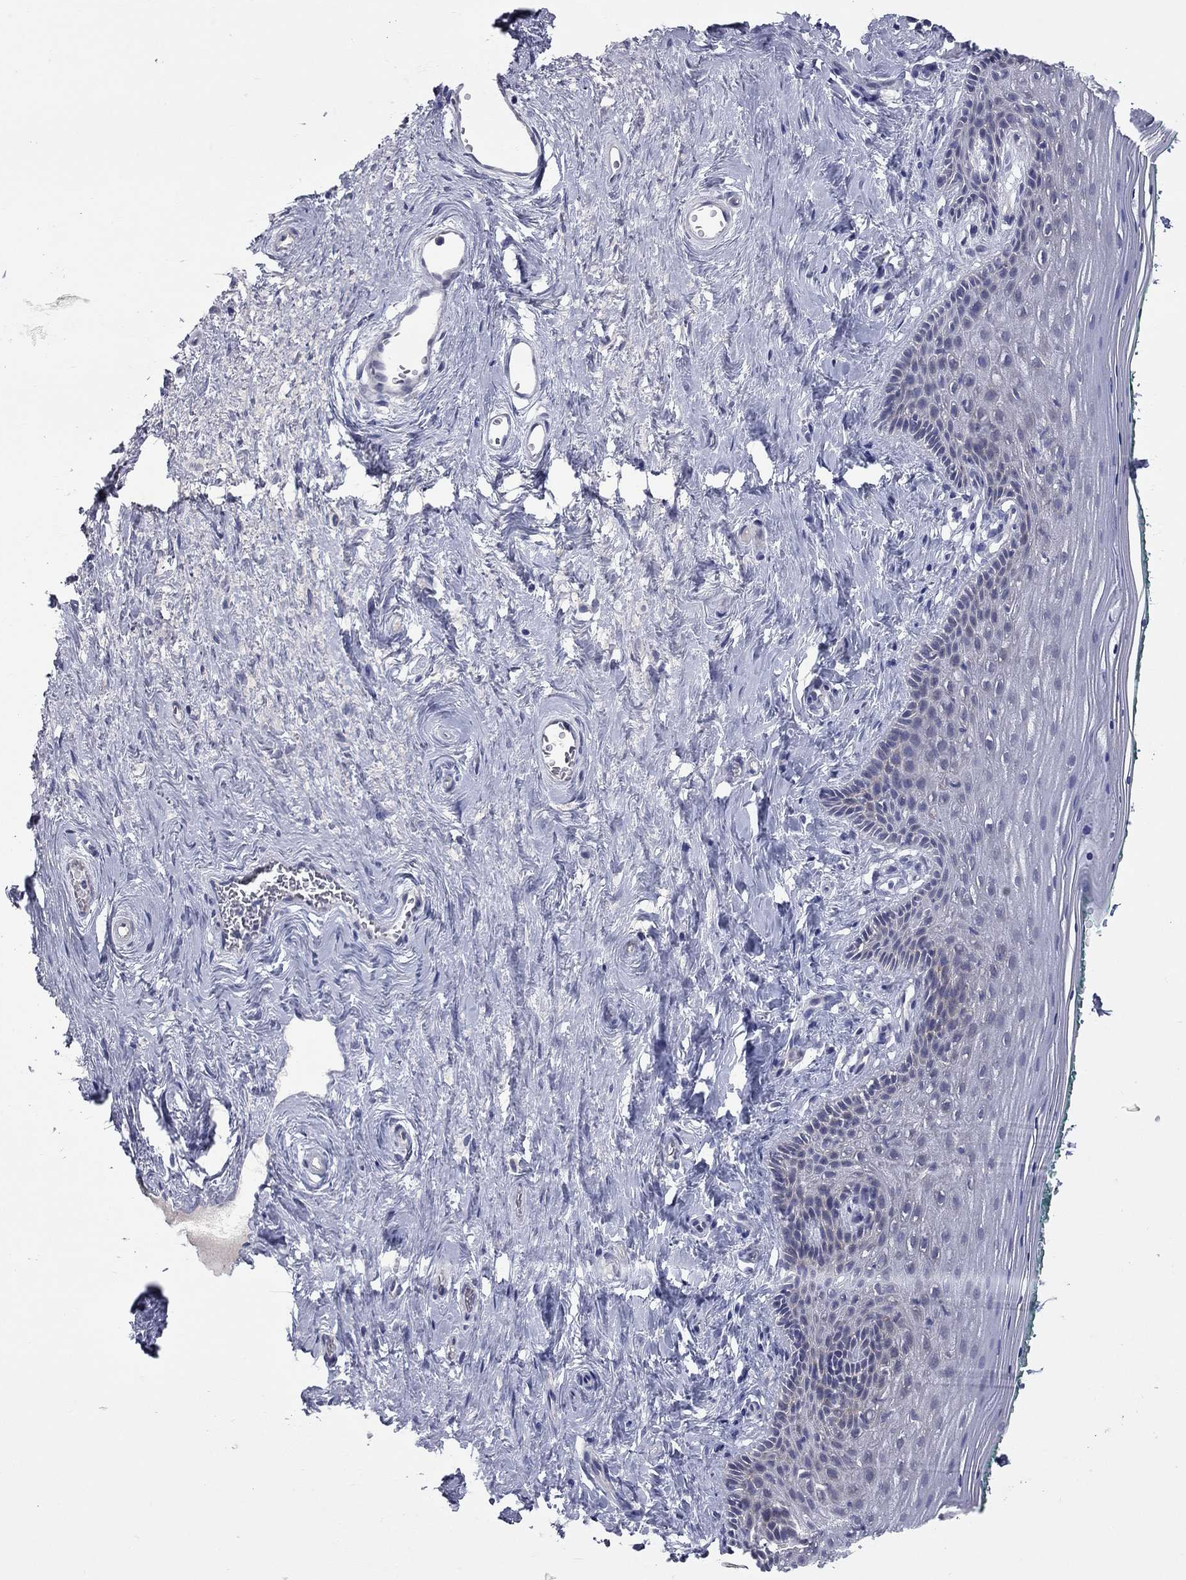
{"staining": {"intensity": "negative", "quantity": "none", "location": "none"}, "tissue": "vagina", "cell_type": "Squamous epithelial cells", "image_type": "normal", "snomed": [{"axis": "morphology", "description": "Normal tissue, NOS"}, {"axis": "topography", "description": "Vagina"}], "caption": "Immunohistochemical staining of unremarkable vagina demonstrates no significant positivity in squamous epithelial cells.", "gene": "UNC119B", "patient": {"sex": "female", "age": 45}}